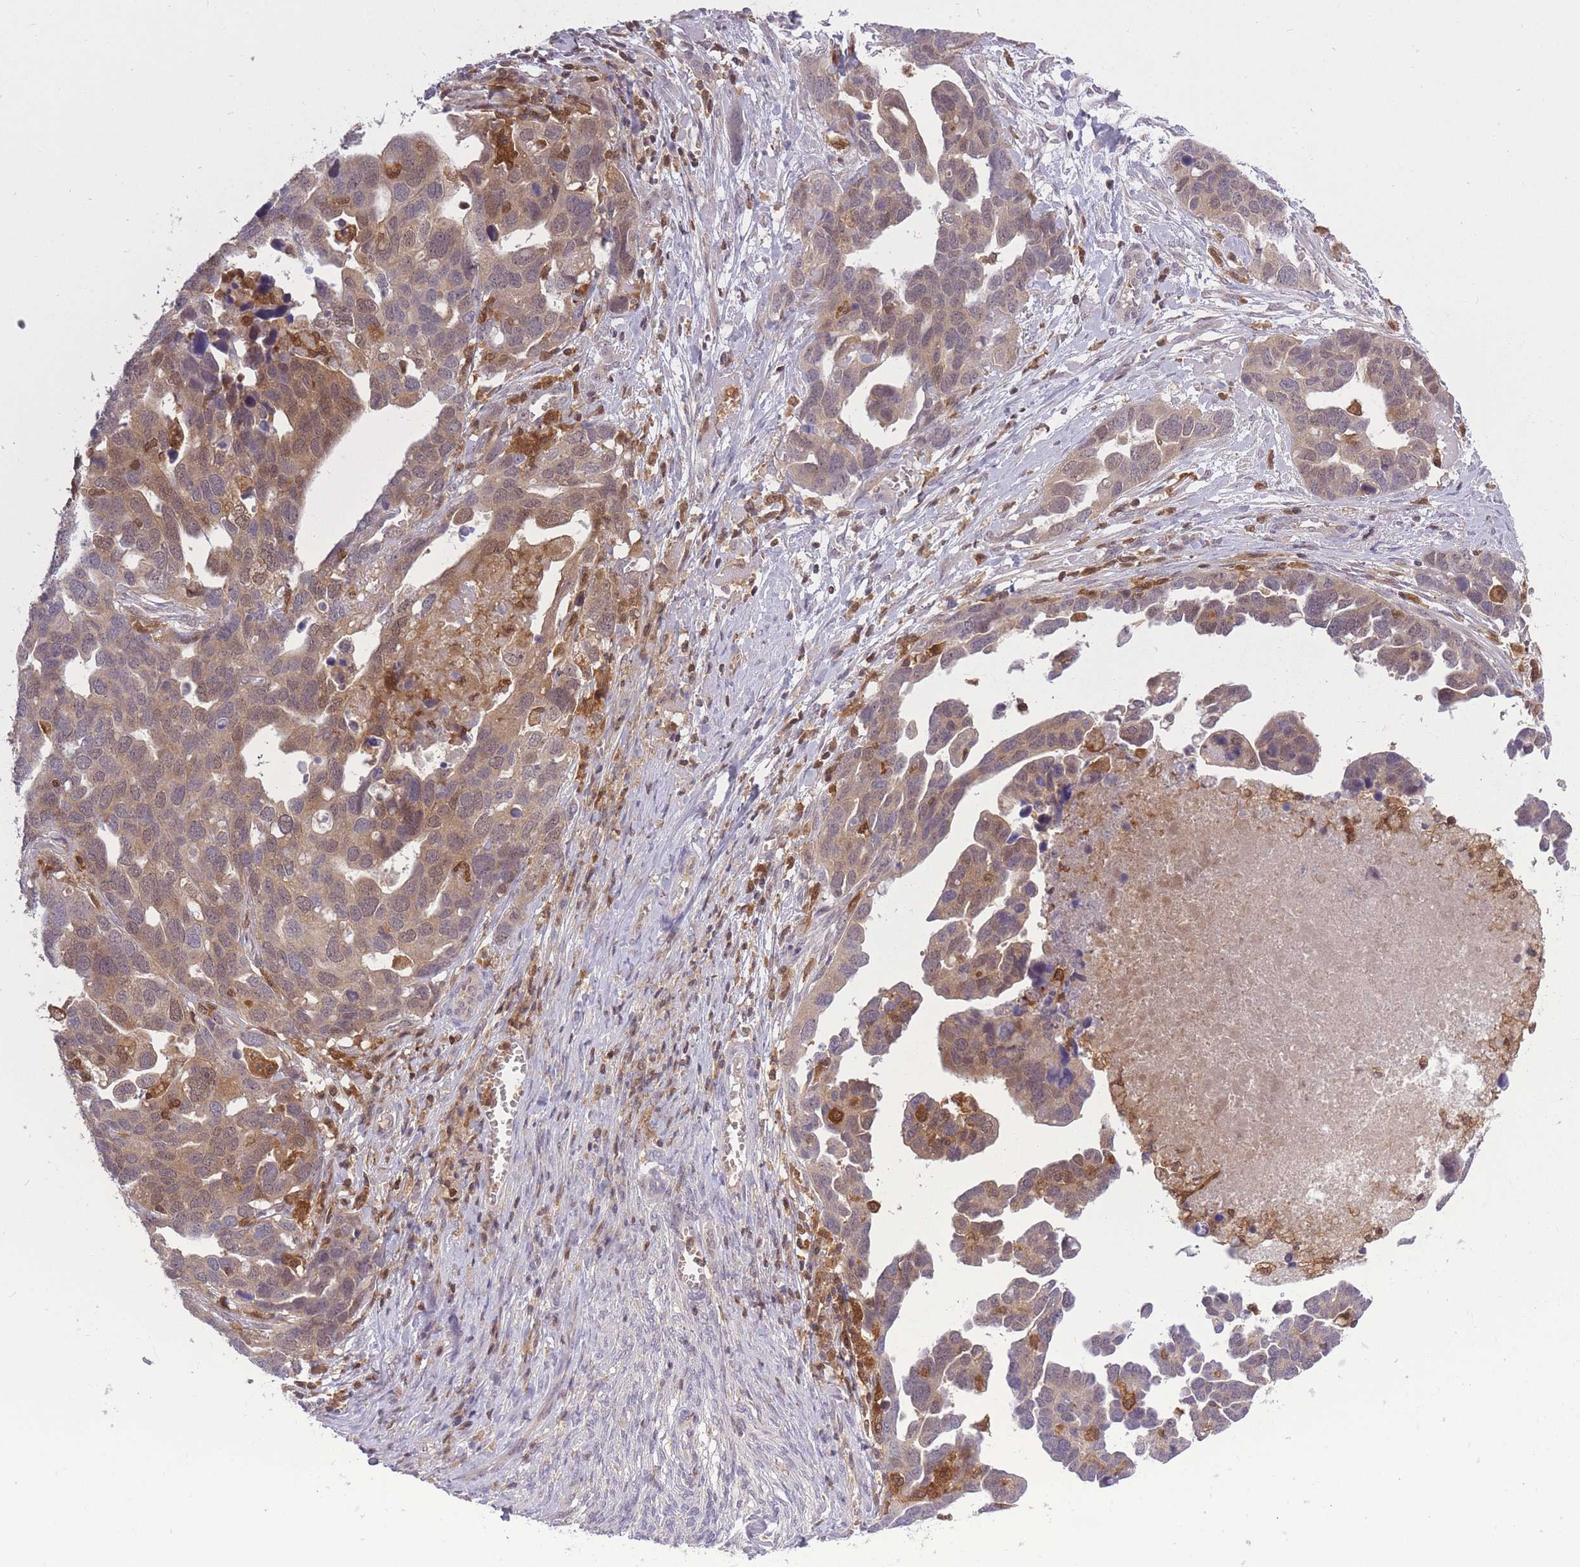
{"staining": {"intensity": "moderate", "quantity": ">75%", "location": "cytoplasmic/membranous,nuclear"}, "tissue": "ovarian cancer", "cell_type": "Tumor cells", "image_type": "cancer", "snomed": [{"axis": "morphology", "description": "Cystadenocarcinoma, serous, NOS"}, {"axis": "topography", "description": "Ovary"}], "caption": "Moderate cytoplasmic/membranous and nuclear positivity for a protein is appreciated in about >75% of tumor cells of serous cystadenocarcinoma (ovarian) using IHC.", "gene": "CXorf38", "patient": {"sex": "female", "age": 54}}